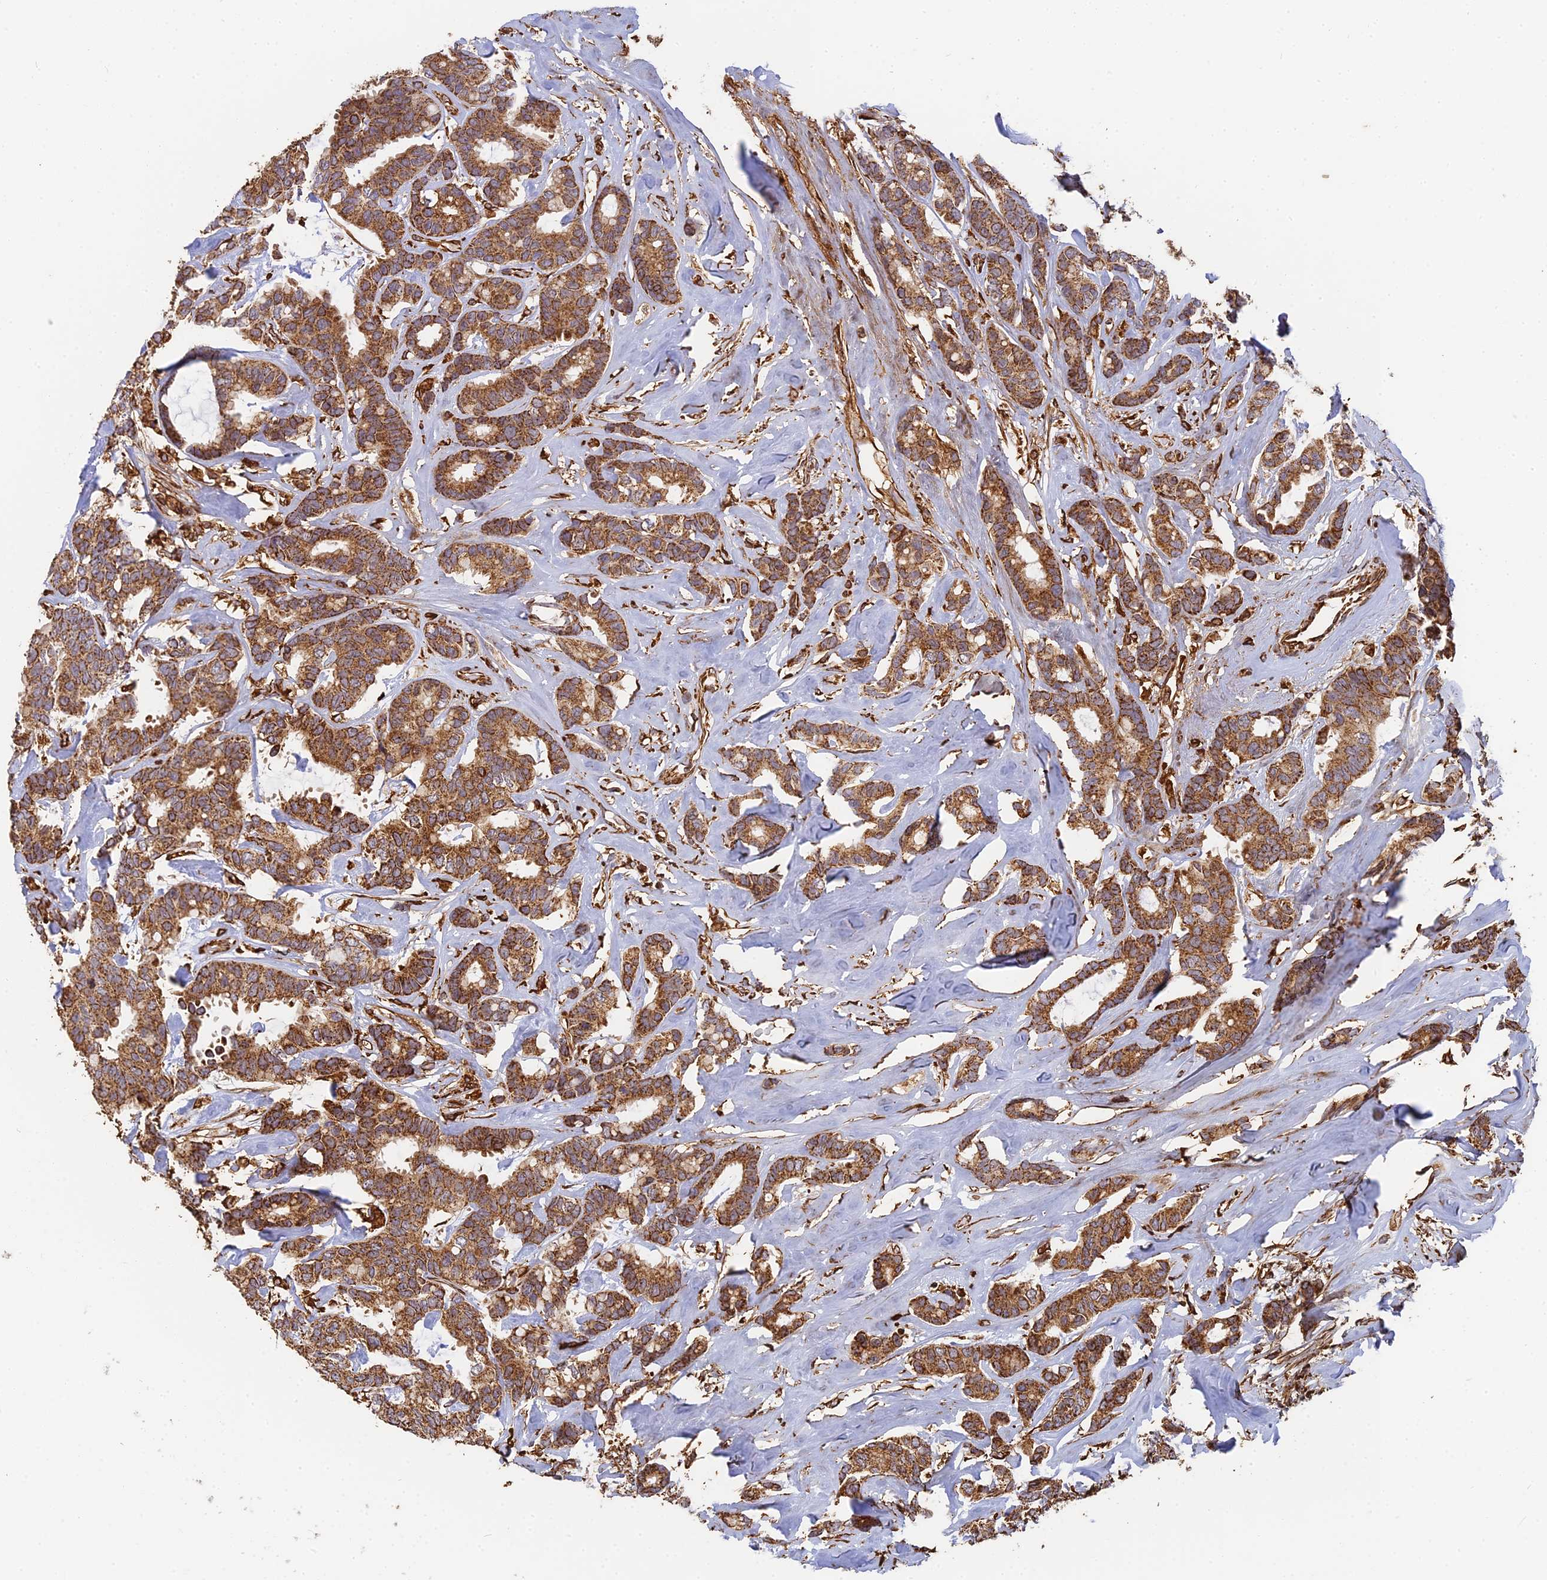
{"staining": {"intensity": "moderate", "quantity": ">75%", "location": "cytoplasmic/membranous"}, "tissue": "breast cancer", "cell_type": "Tumor cells", "image_type": "cancer", "snomed": [{"axis": "morphology", "description": "Duct carcinoma"}, {"axis": "topography", "description": "Breast"}], "caption": "Protein staining of intraductal carcinoma (breast) tissue displays moderate cytoplasmic/membranous positivity in about >75% of tumor cells.", "gene": "DSTYK", "patient": {"sex": "female", "age": 87}}